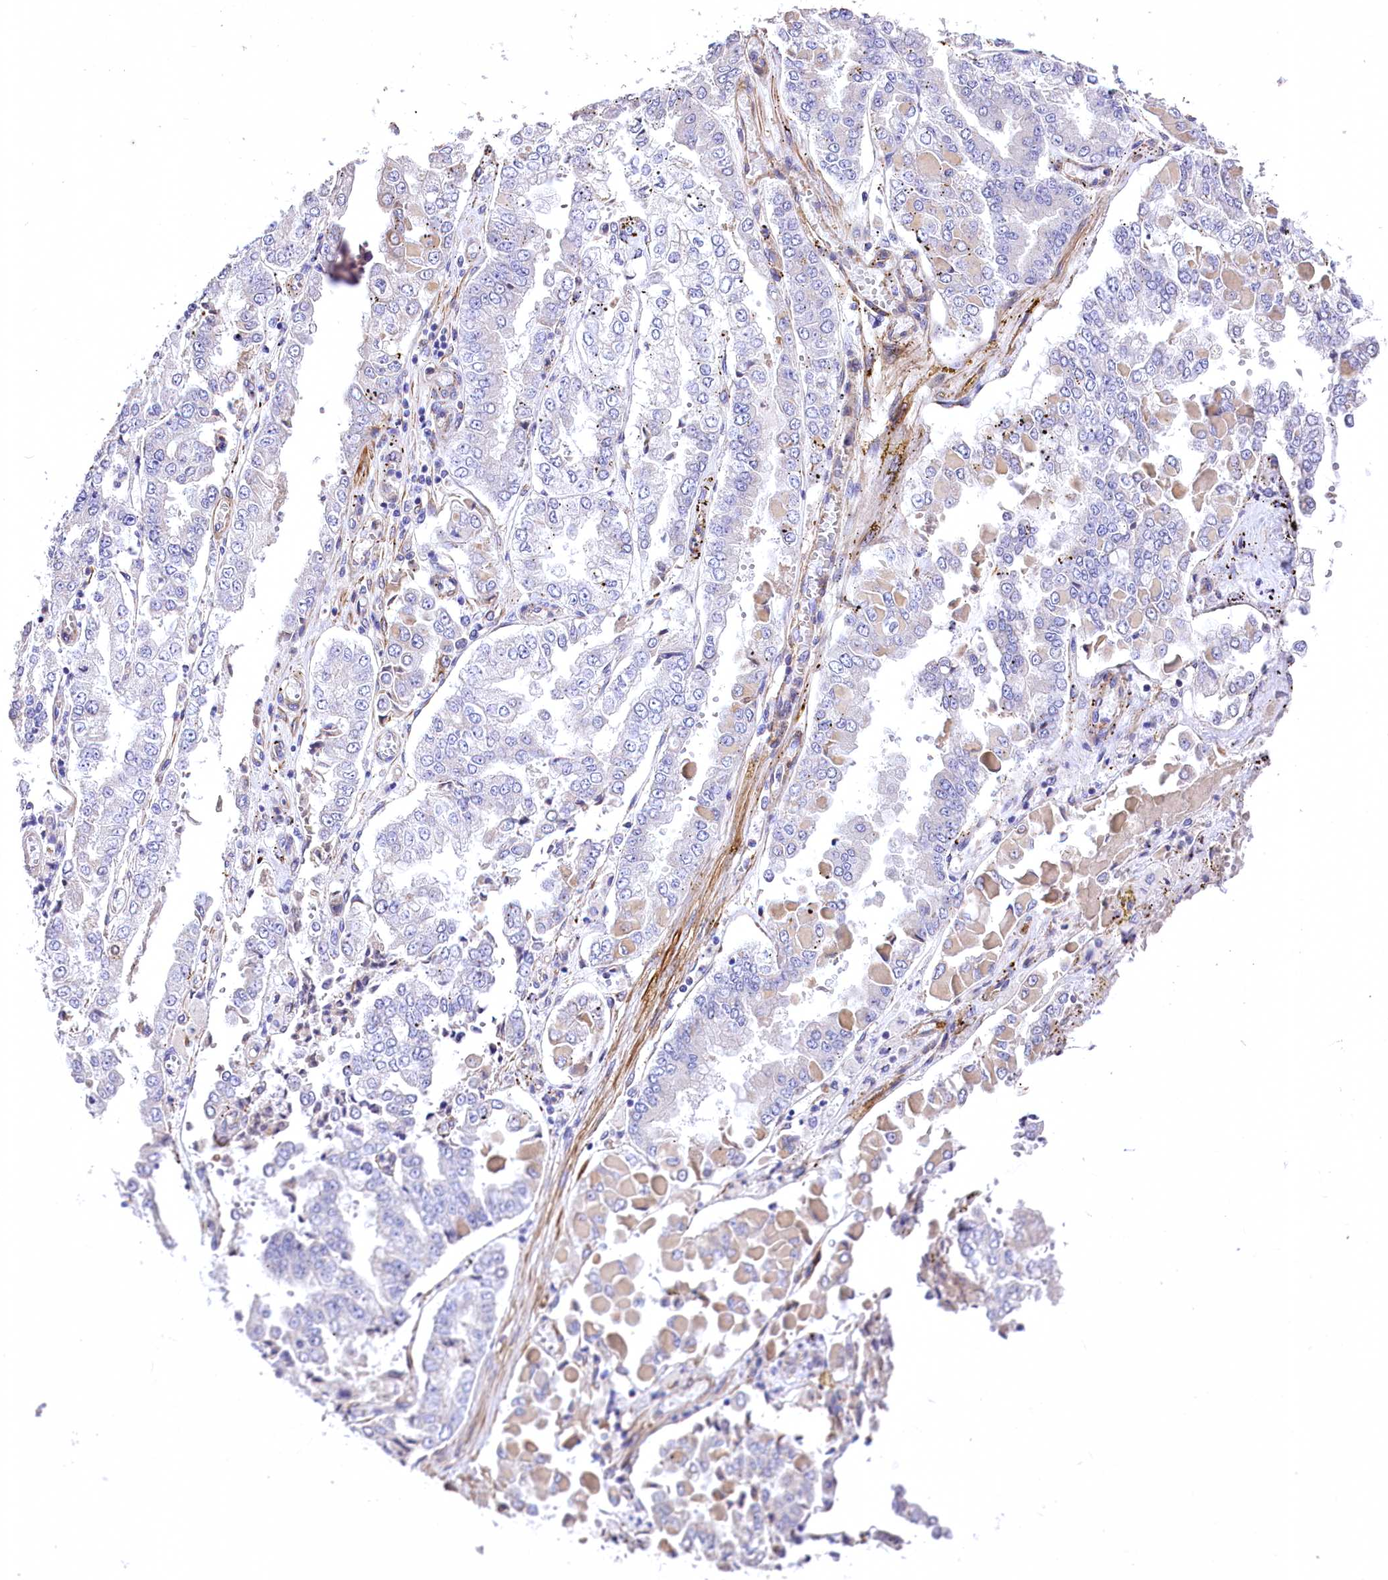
{"staining": {"intensity": "negative", "quantity": "none", "location": "none"}, "tissue": "stomach cancer", "cell_type": "Tumor cells", "image_type": "cancer", "snomed": [{"axis": "morphology", "description": "Adenocarcinoma, NOS"}, {"axis": "topography", "description": "Stomach"}], "caption": "IHC image of stomach cancer (adenocarcinoma) stained for a protein (brown), which reveals no positivity in tumor cells.", "gene": "RDH16", "patient": {"sex": "male", "age": 76}}